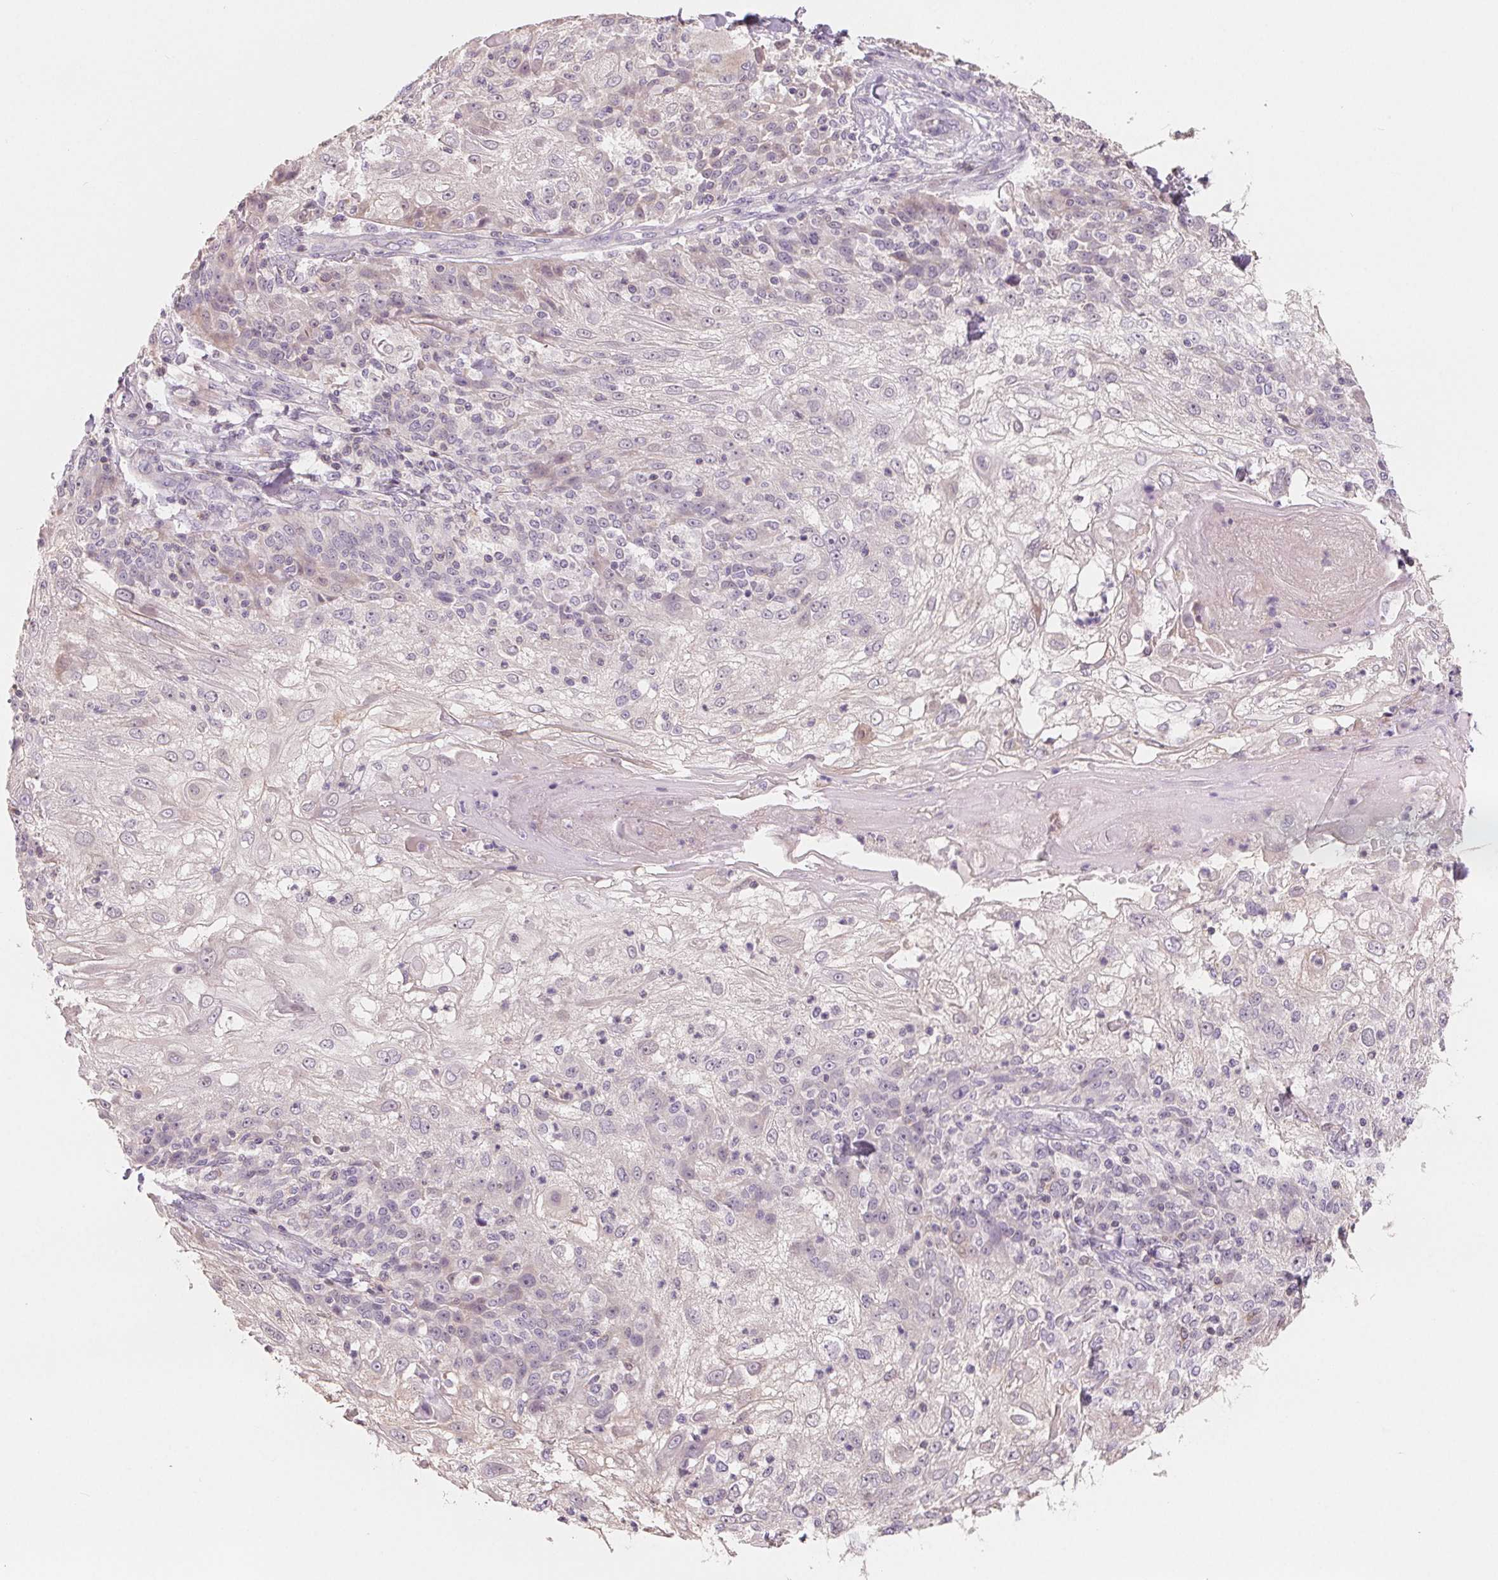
{"staining": {"intensity": "negative", "quantity": "none", "location": "none"}, "tissue": "skin cancer", "cell_type": "Tumor cells", "image_type": "cancer", "snomed": [{"axis": "morphology", "description": "Normal tissue, NOS"}, {"axis": "morphology", "description": "Squamous cell carcinoma, NOS"}, {"axis": "topography", "description": "Skin"}], "caption": "Skin cancer (squamous cell carcinoma) stained for a protein using immunohistochemistry shows no expression tumor cells.", "gene": "VTCN1", "patient": {"sex": "female", "age": 83}}